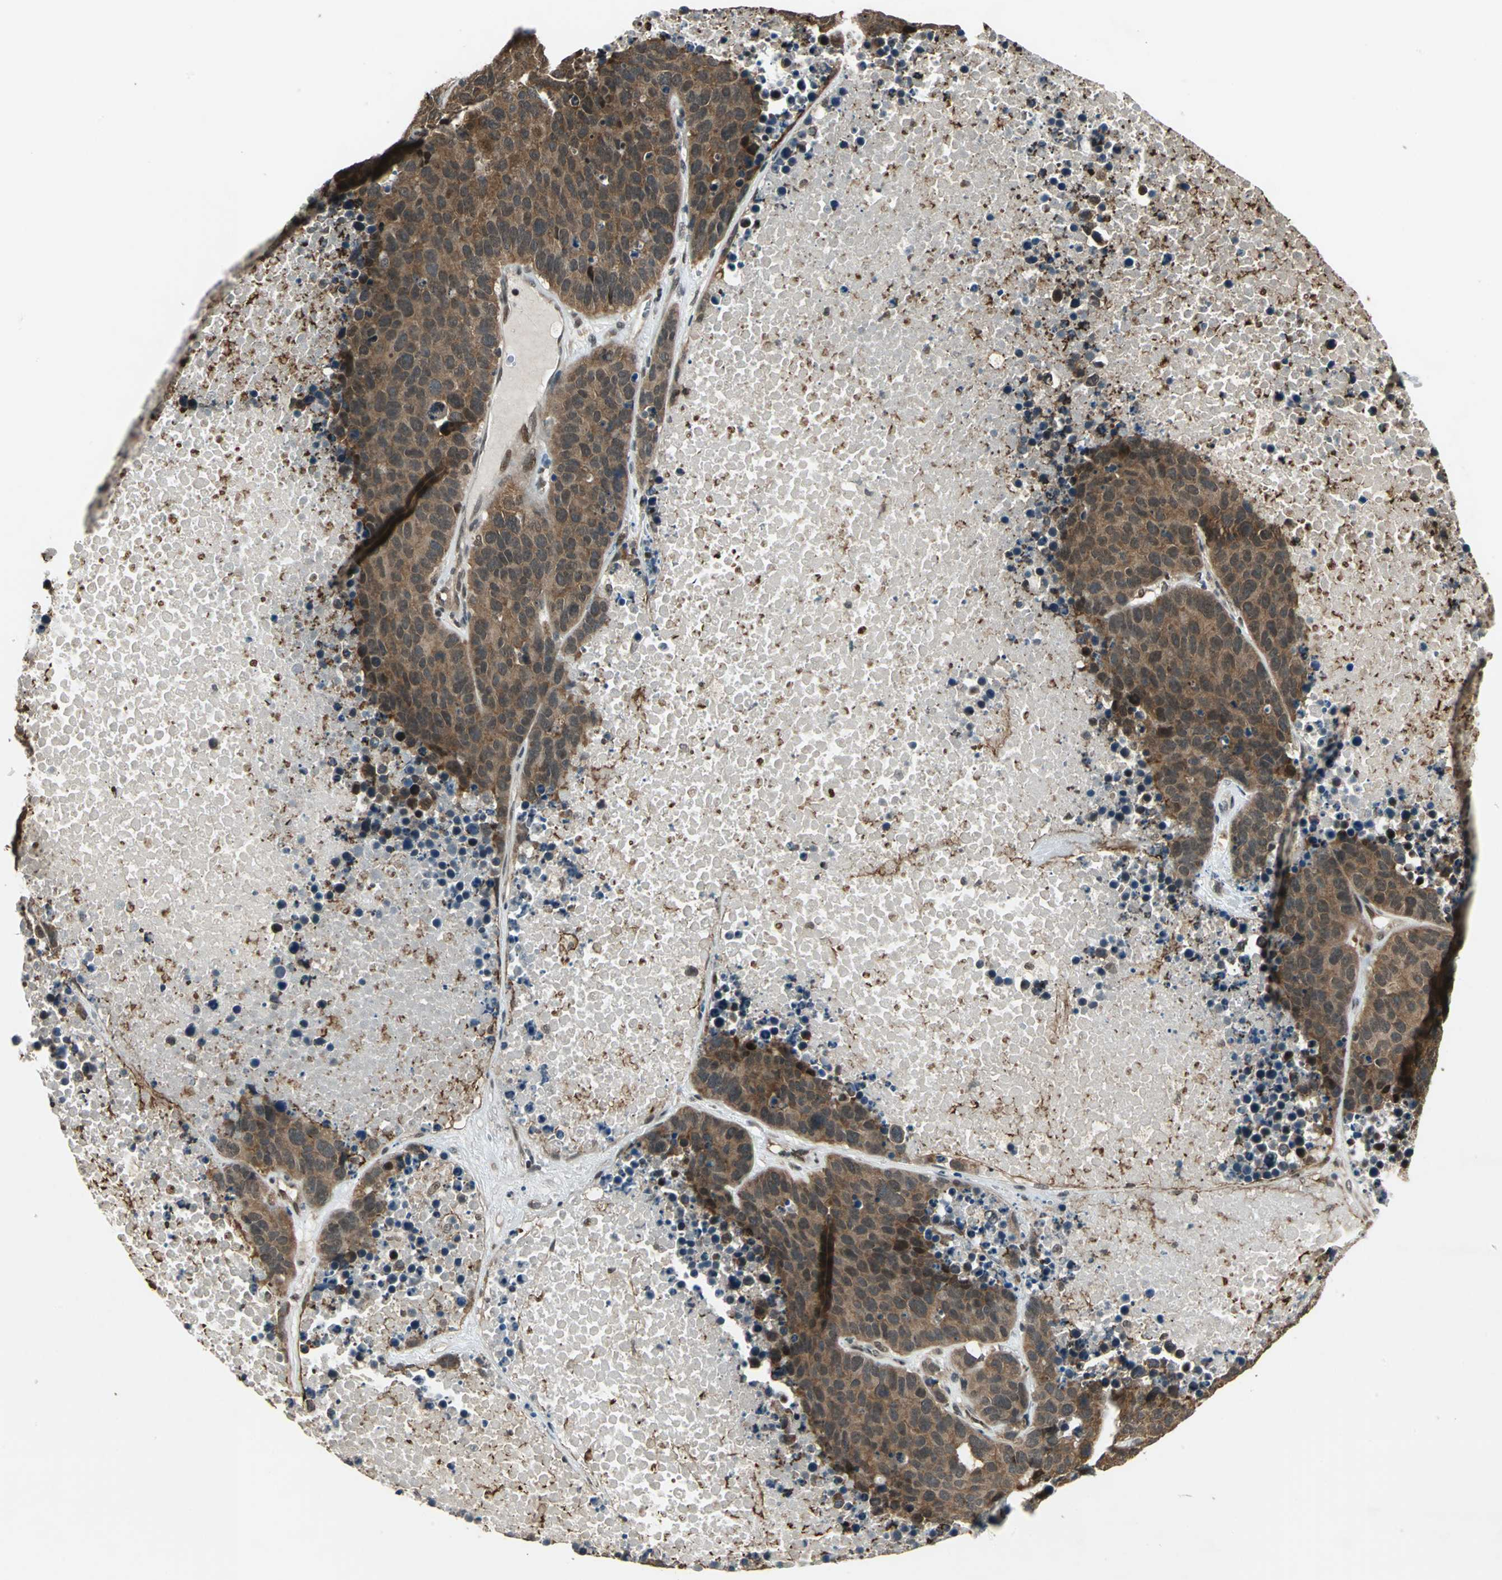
{"staining": {"intensity": "moderate", "quantity": ">75%", "location": "cytoplasmic/membranous,nuclear"}, "tissue": "carcinoid", "cell_type": "Tumor cells", "image_type": "cancer", "snomed": [{"axis": "morphology", "description": "Carcinoid, malignant, NOS"}, {"axis": "topography", "description": "Lung"}], "caption": "DAB immunohistochemical staining of carcinoid demonstrates moderate cytoplasmic/membranous and nuclear protein staining in approximately >75% of tumor cells. The staining was performed using DAB (3,3'-diaminobenzidine) to visualize the protein expression in brown, while the nuclei were stained in blue with hematoxylin (Magnification: 20x).", "gene": "PSMC3", "patient": {"sex": "male", "age": 60}}